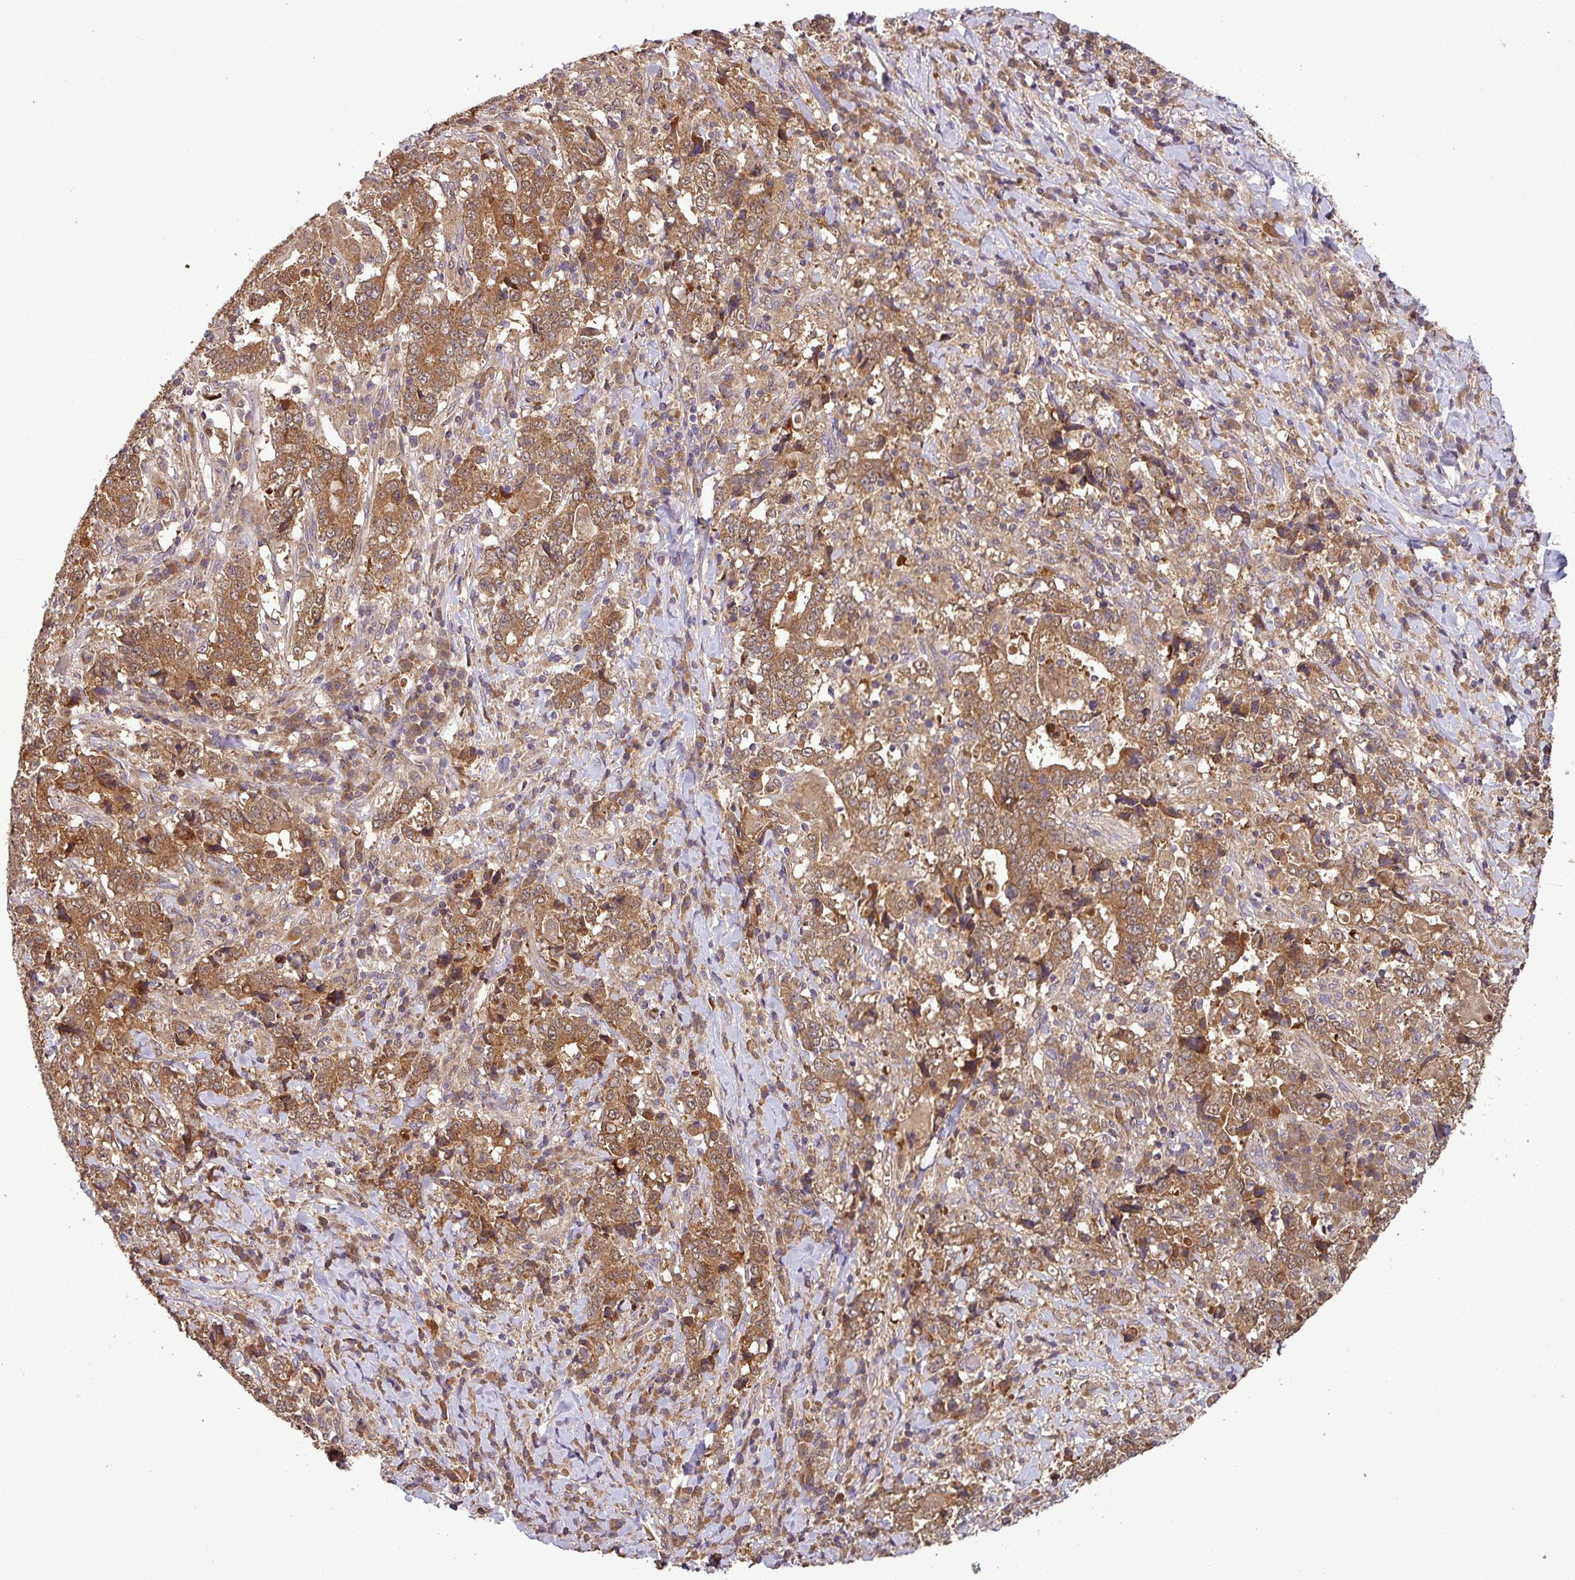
{"staining": {"intensity": "moderate", "quantity": ">75%", "location": "cytoplasmic/membranous"}, "tissue": "stomach cancer", "cell_type": "Tumor cells", "image_type": "cancer", "snomed": [{"axis": "morphology", "description": "Normal tissue, NOS"}, {"axis": "morphology", "description": "Adenocarcinoma, NOS"}, {"axis": "topography", "description": "Stomach, upper"}, {"axis": "topography", "description": "Stomach"}], "caption": "Moderate cytoplasmic/membranous protein positivity is seen in approximately >75% of tumor cells in adenocarcinoma (stomach).", "gene": "NT5C3A", "patient": {"sex": "male", "age": 59}}